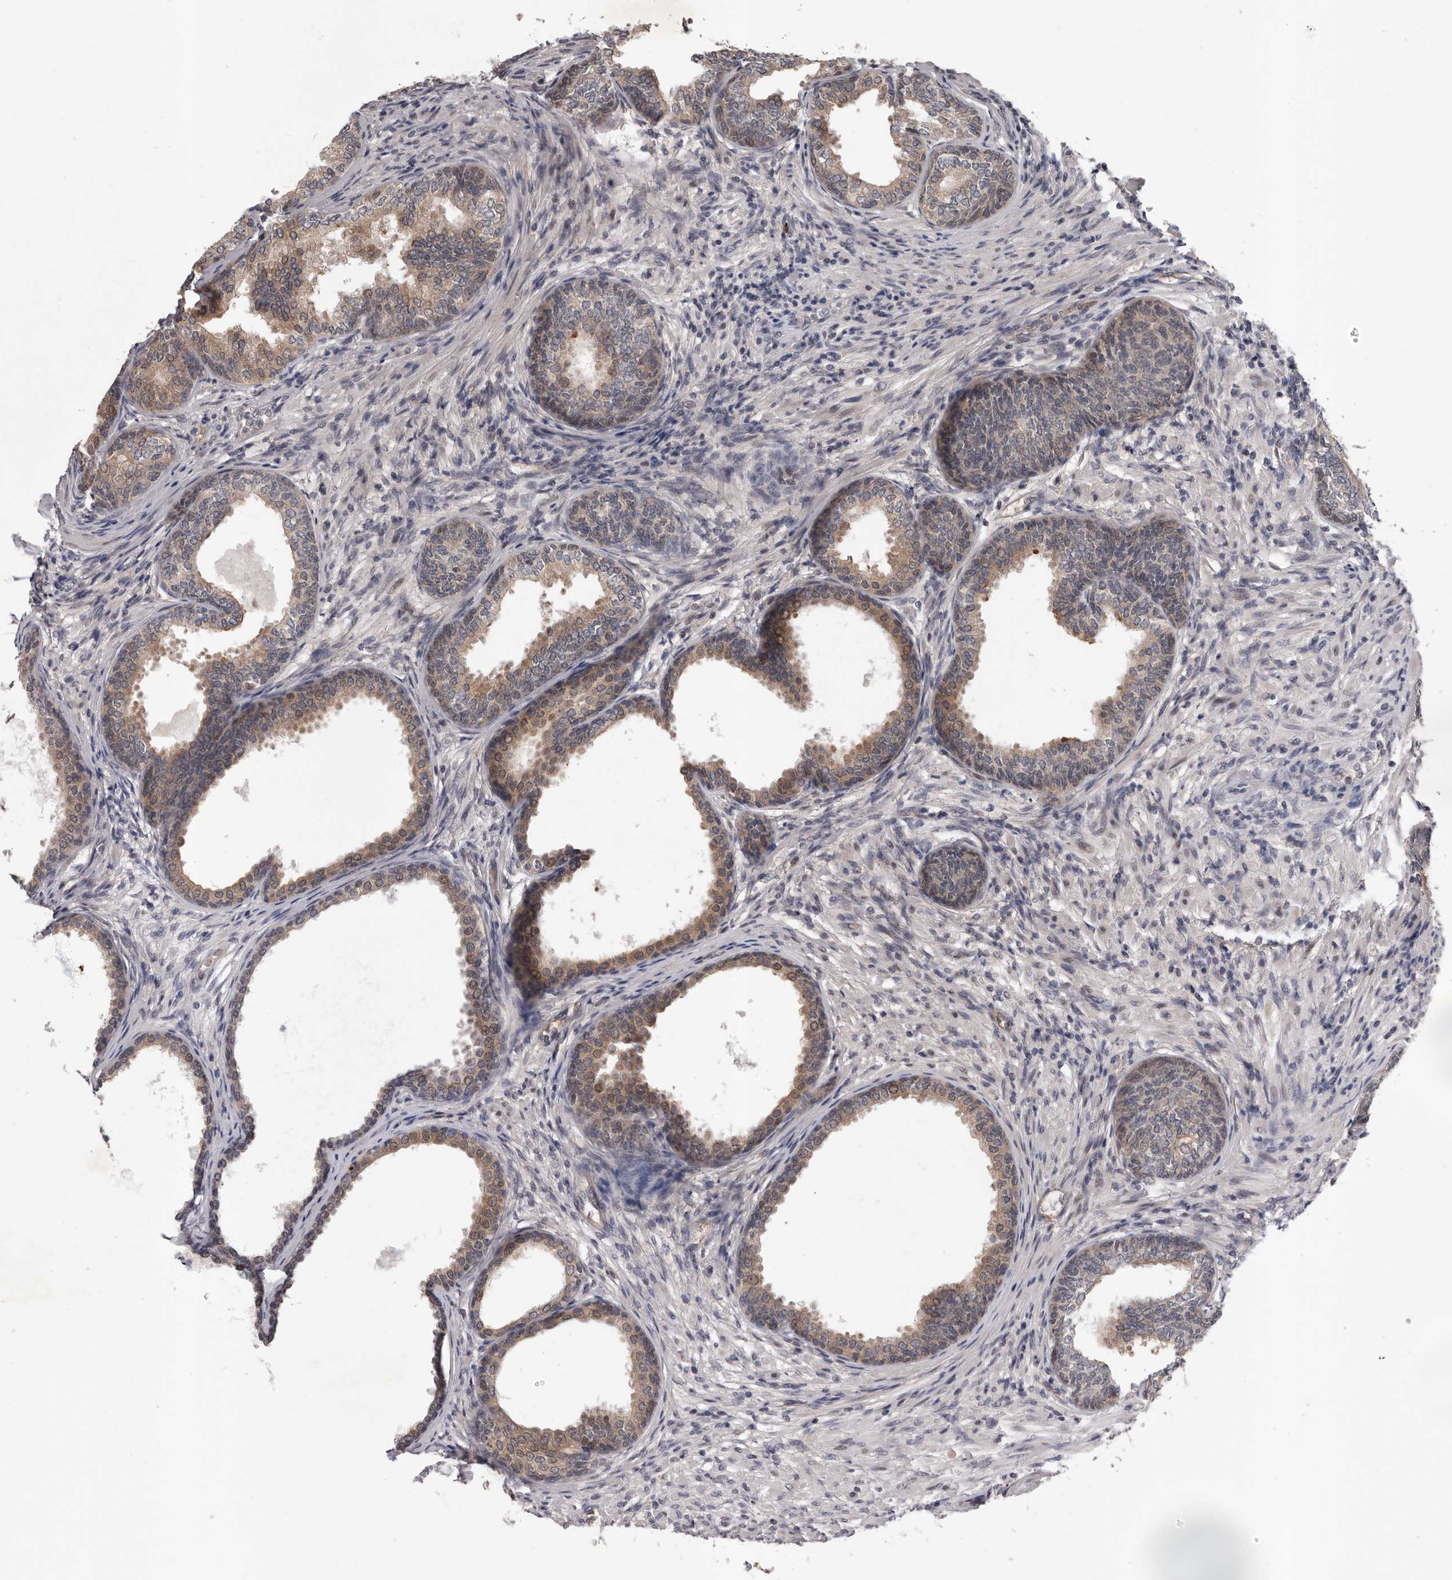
{"staining": {"intensity": "weak", "quantity": "25%-75%", "location": "cytoplasmic/membranous,nuclear"}, "tissue": "prostate", "cell_type": "Glandular cells", "image_type": "normal", "snomed": [{"axis": "morphology", "description": "Normal tissue, NOS"}, {"axis": "topography", "description": "Prostate"}], "caption": "Weak cytoplasmic/membranous,nuclear positivity is present in about 25%-75% of glandular cells in benign prostate. (Stains: DAB (3,3'-diaminobenzidine) in brown, nuclei in blue, Microscopy: brightfield microscopy at high magnification).", "gene": "MED8", "patient": {"sex": "male", "age": 76}}